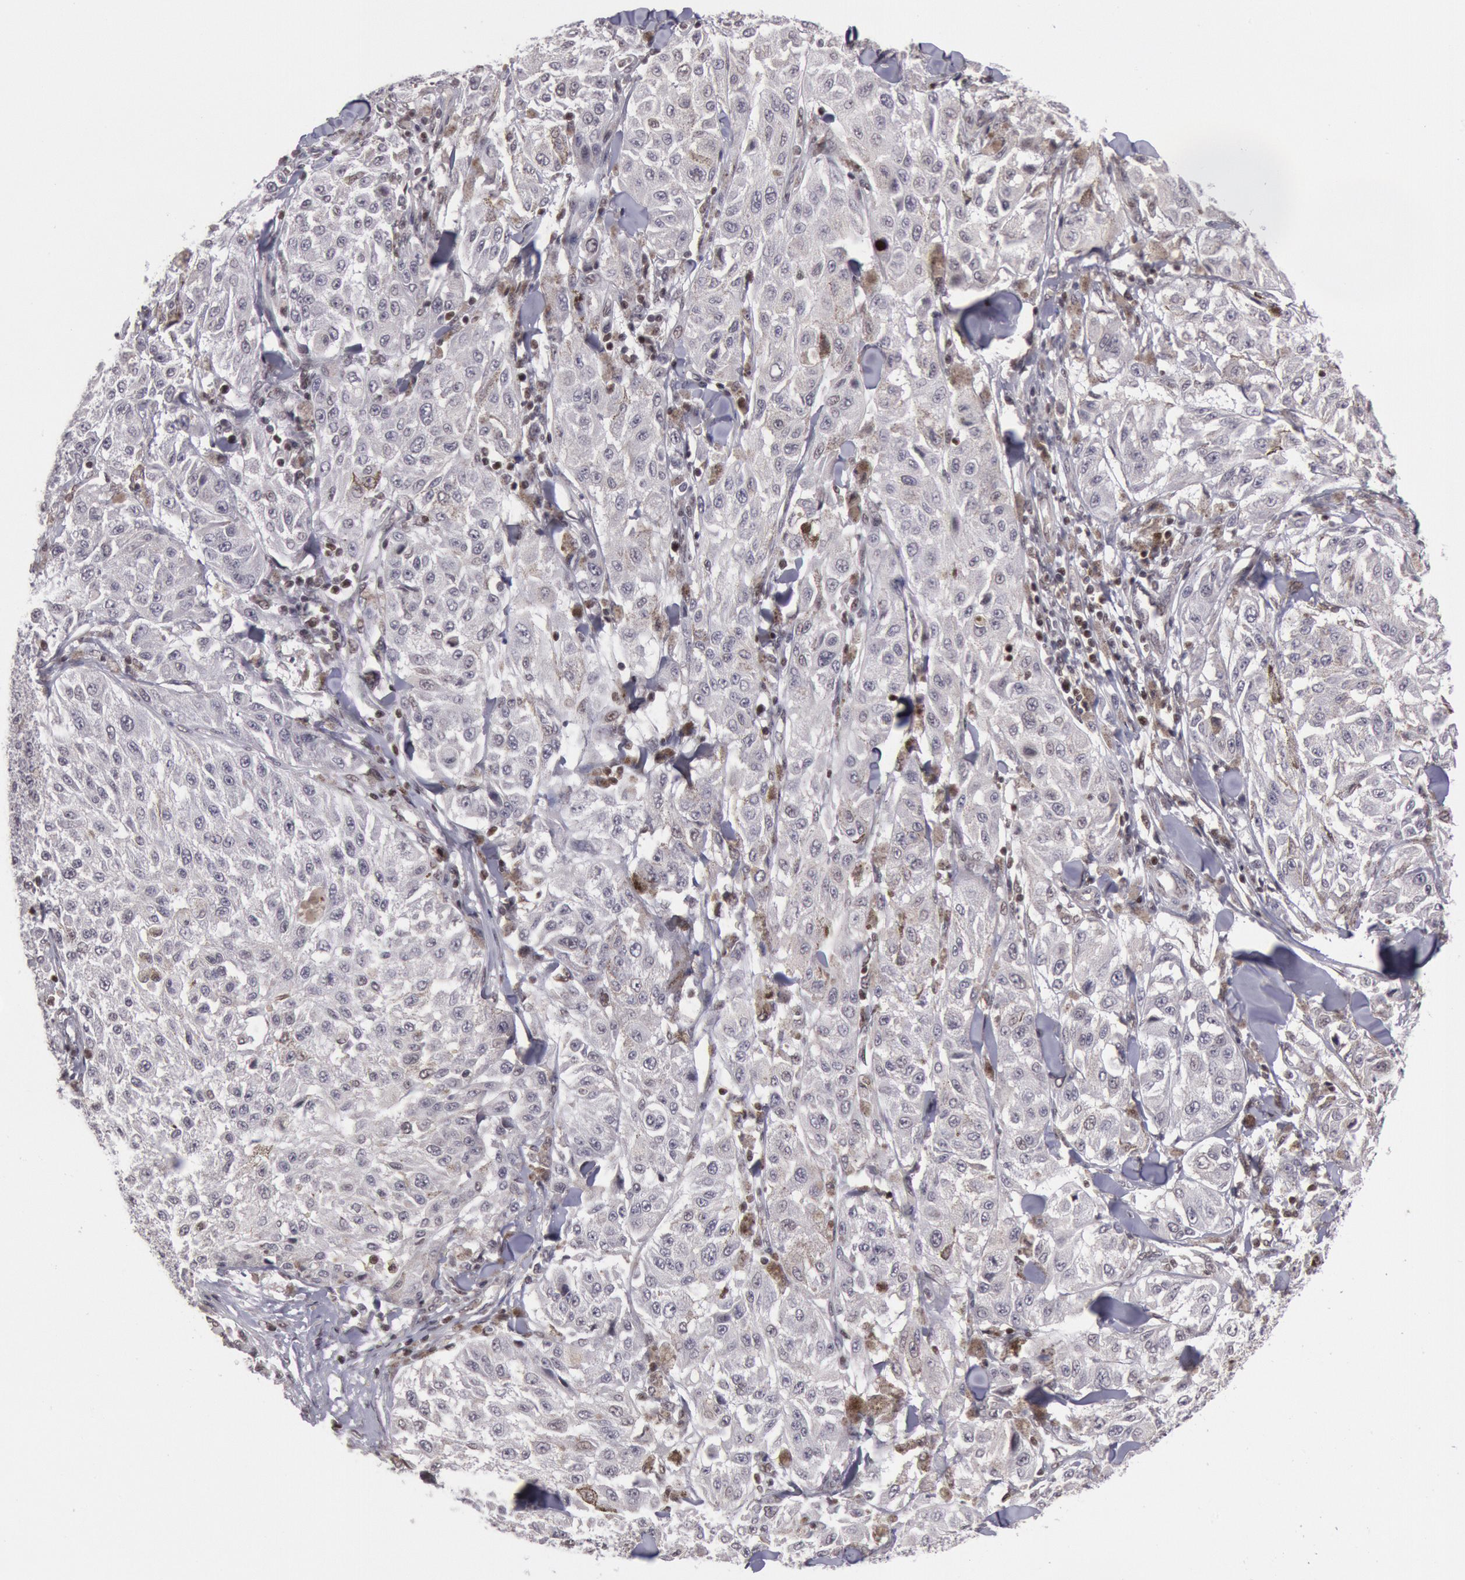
{"staining": {"intensity": "moderate", "quantity": "<25%", "location": "cytoplasmic/membranous,nuclear"}, "tissue": "melanoma", "cell_type": "Tumor cells", "image_type": "cancer", "snomed": [{"axis": "morphology", "description": "Malignant melanoma, NOS"}, {"axis": "topography", "description": "Skin"}], "caption": "Brown immunohistochemical staining in human malignant melanoma exhibits moderate cytoplasmic/membranous and nuclear positivity in about <25% of tumor cells.", "gene": "NKAP", "patient": {"sex": "female", "age": 64}}